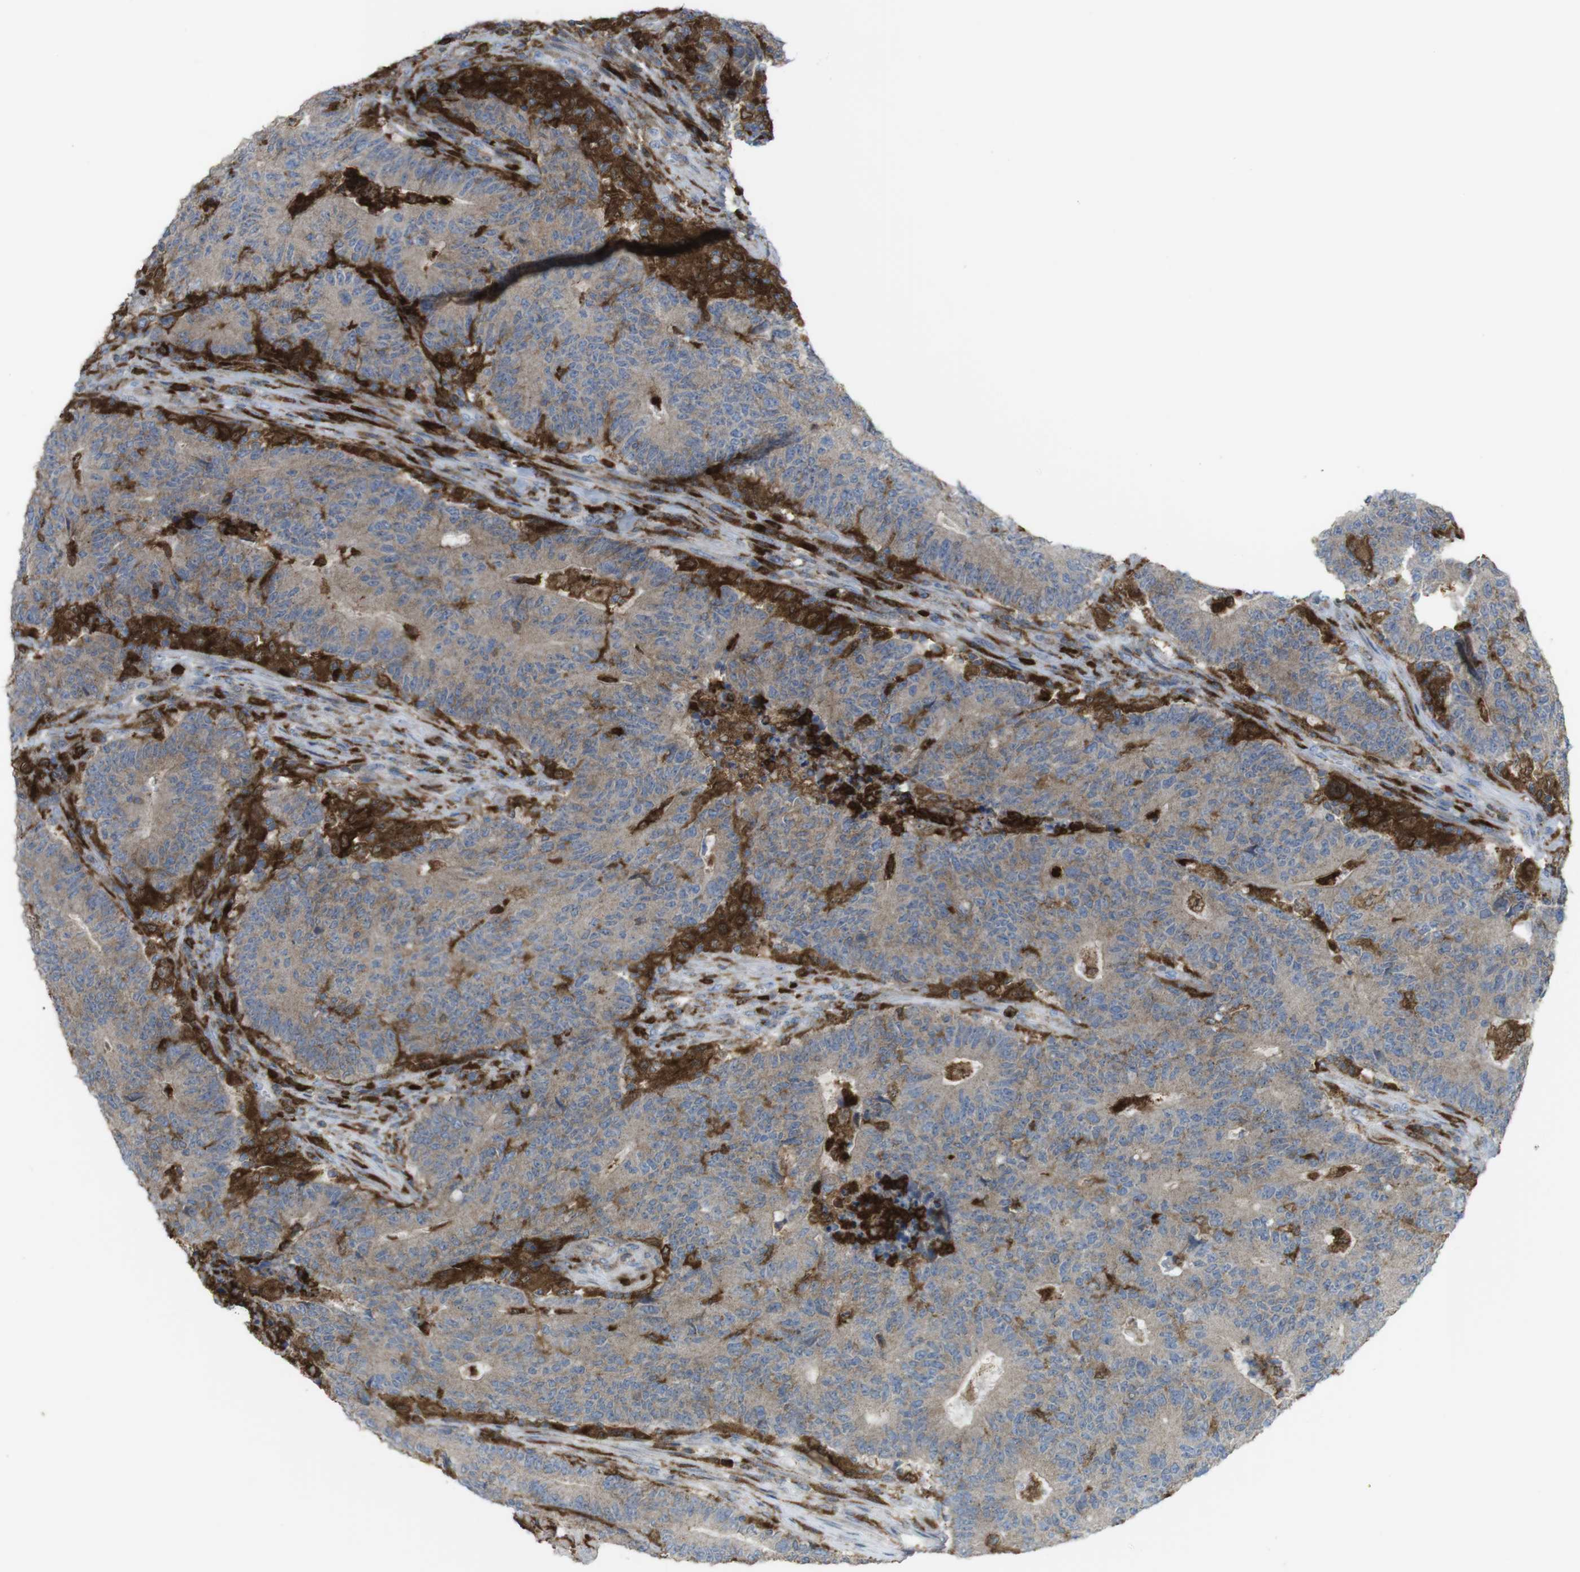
{"staining": {"intensity": "weak", "quantity": ">75%", "location": "cytoplasmic/membranous"}, "tissue": "colorectal cancer", "cell_type": "Tumor cells", "image_type": "cancer", "snomed": [{"axis": "morphology", "description": "Normal tissue, NOS"}, {"axis": "morphology", "description": "Adenocarcinoma, NOS"}, {"axis": "topography", "description": "Colon"}], "caption": "The image shows a brown stain indicating the presence of a protein in the cytoplasmic/membranous of tumor cells in colorectal cancer (adenocarcinoma).", "gene": "PRKCD", "patient": {"sex": "female", "age": 75}}